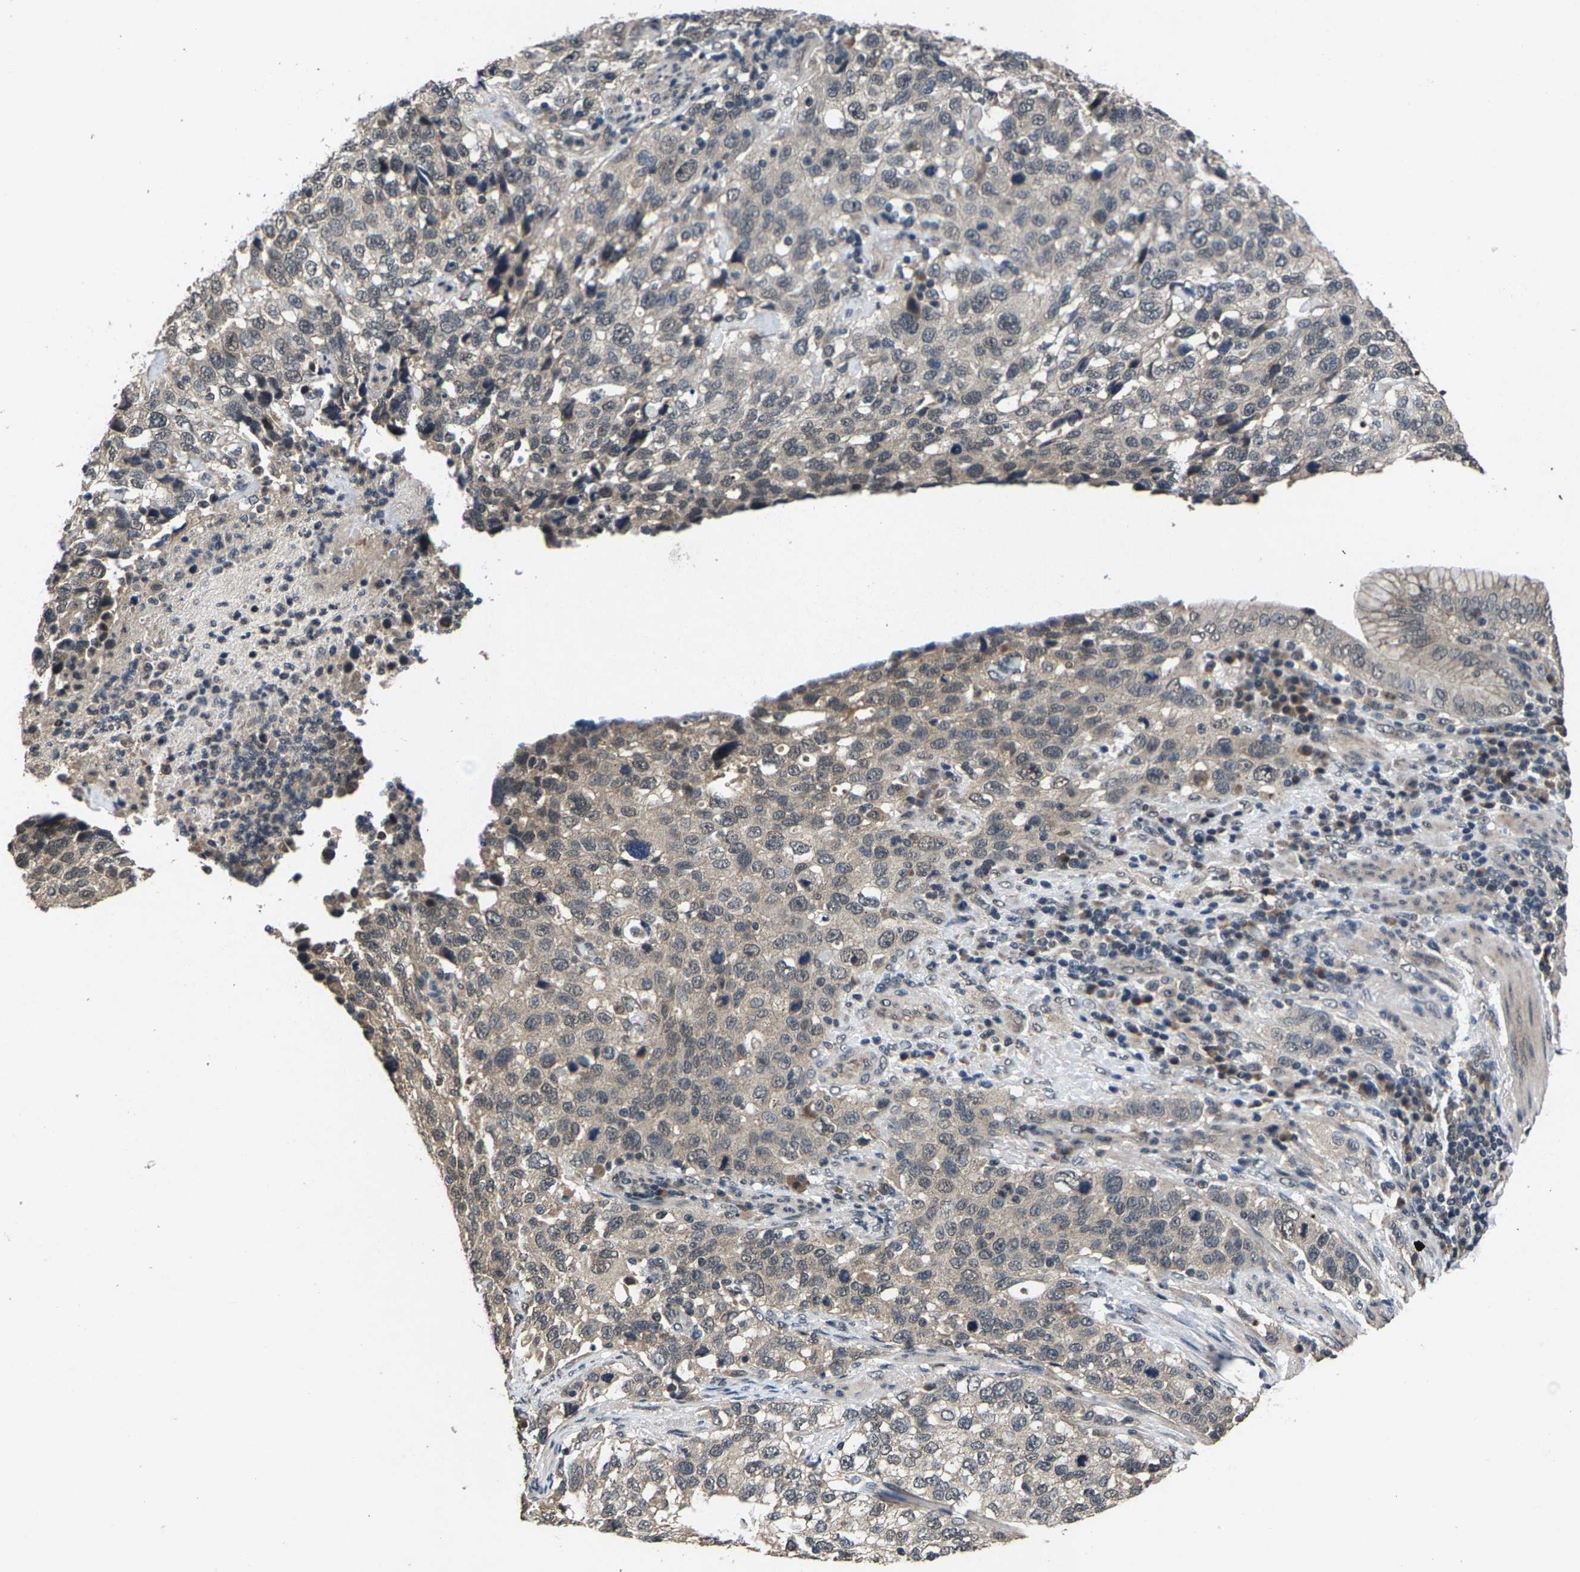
{"staining": {"intensity": "weak", "quantity": "<25%", "location": "cytoplasmic/membranous"}, "tissue": "stomach cancer", "cell_type": "Tumor cells", "image_type": "cancer", "snomed": [{"axis": "morphology", "description": "Normal tissue, NOS"}, {"axis": "morphology", "description": "Adenocarcinoma, NOS"}, {"axis": "topography", "description": "Stomach"}], "caption": "A high-resolution image shows immunohistochemistry staining of stomach adenocarcinoma, which exhibits no significant positivity in tumor cells.", "gene": "HUWE1", "patient": {"sex": "male", "age": 48}}